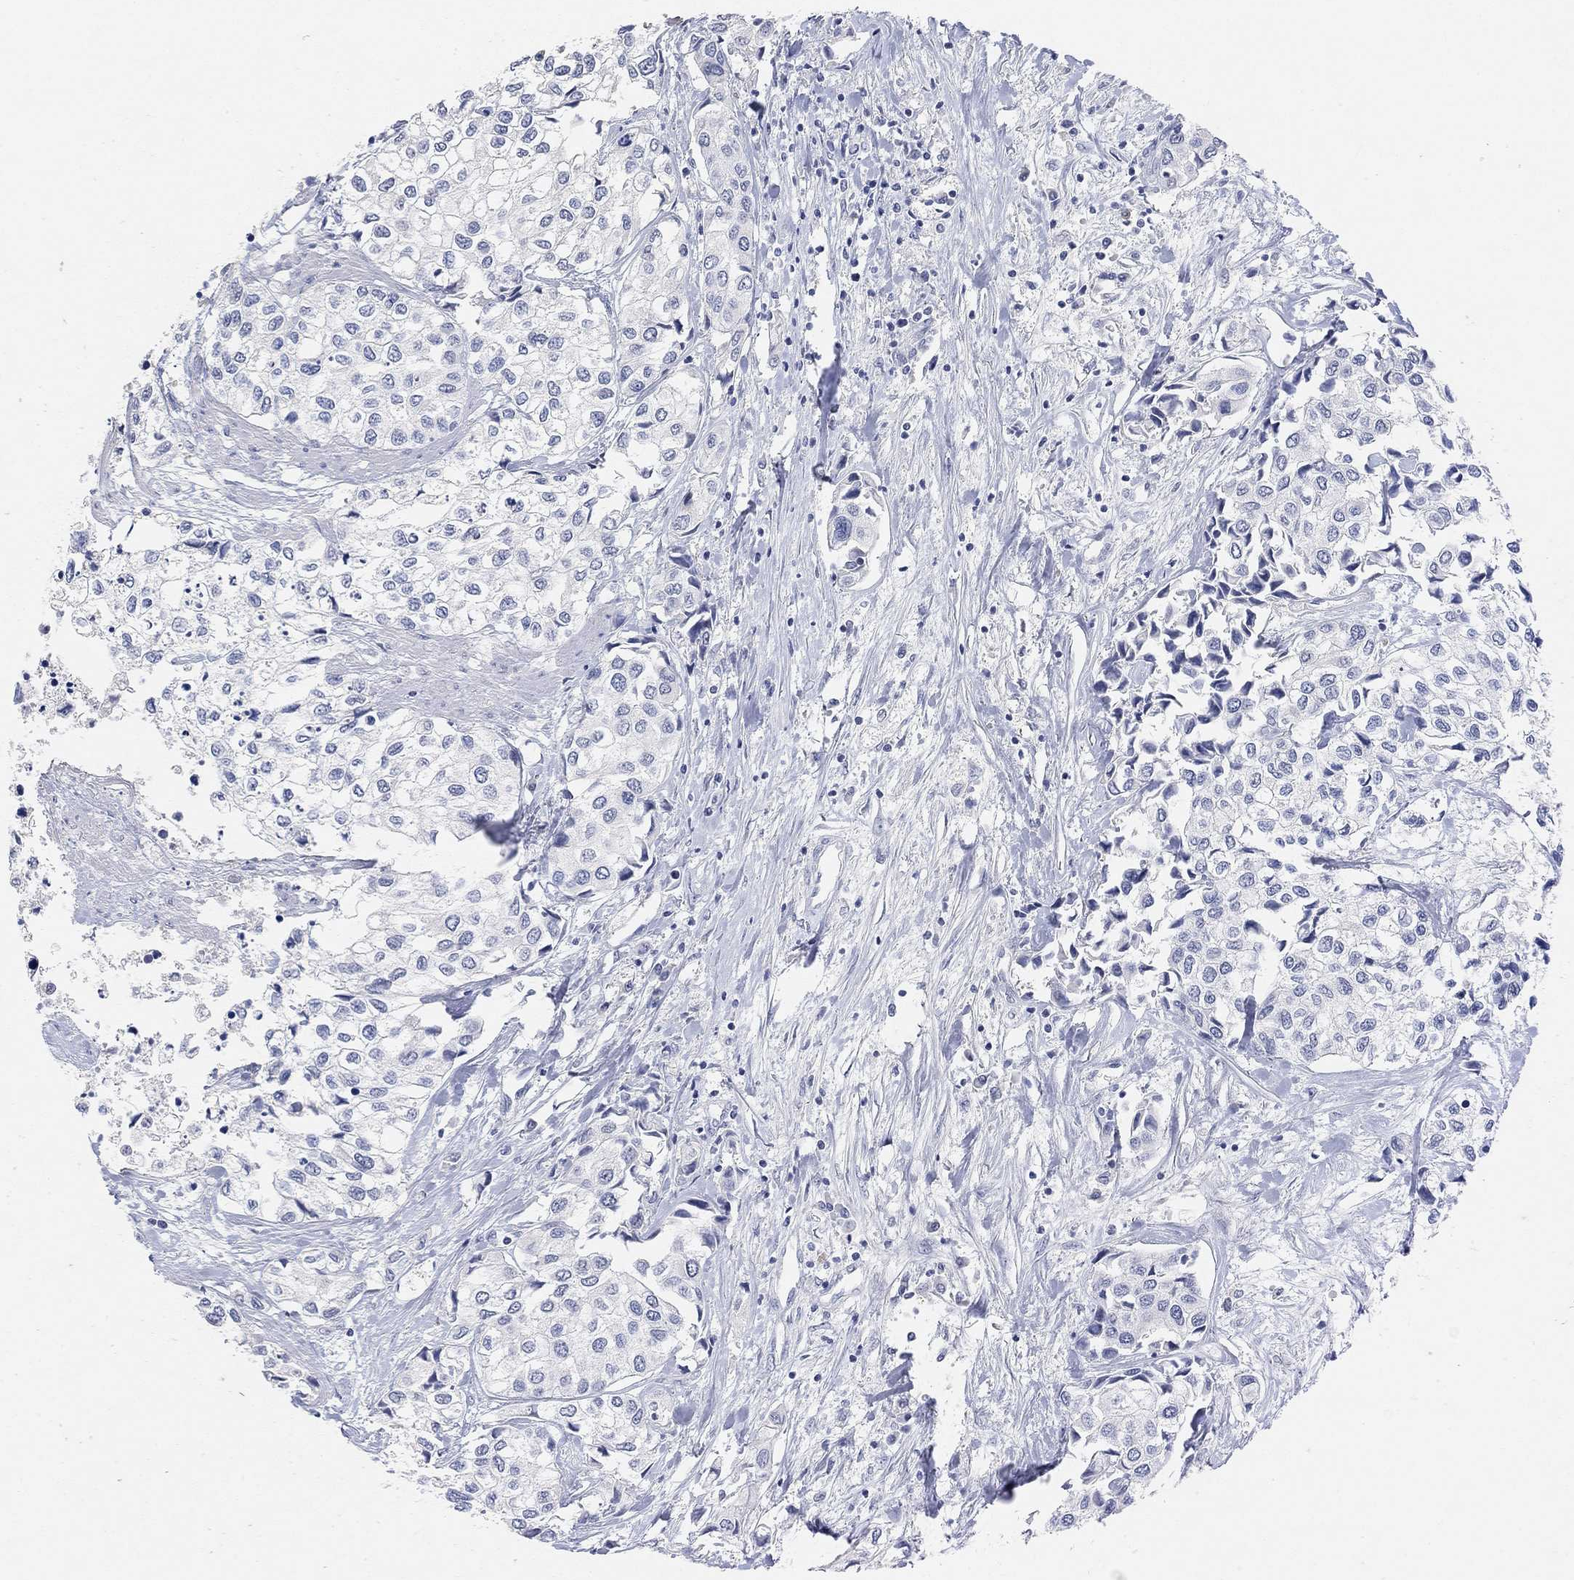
{"staining": {"intensity": "negative", "quantity": "none", "location": "none"}, "tissue": "urothelial cancer", "cell_type": "Tumor cells", "image_type": "cancer", "snomed": [{"axis": "morphology", "description": "Urothelial carcinoma, High grade"}, {"axis": "topography", "description": "Urinary bladder"}], "caption": "DAB (3,3'-diaminobenzidine) immunohistochemical staining of human high-grade urothelial carcinoma displays no significant staining in tumor cells.", "gene": "VAT1L", "patient": {"sex": "male", "age": 73}}